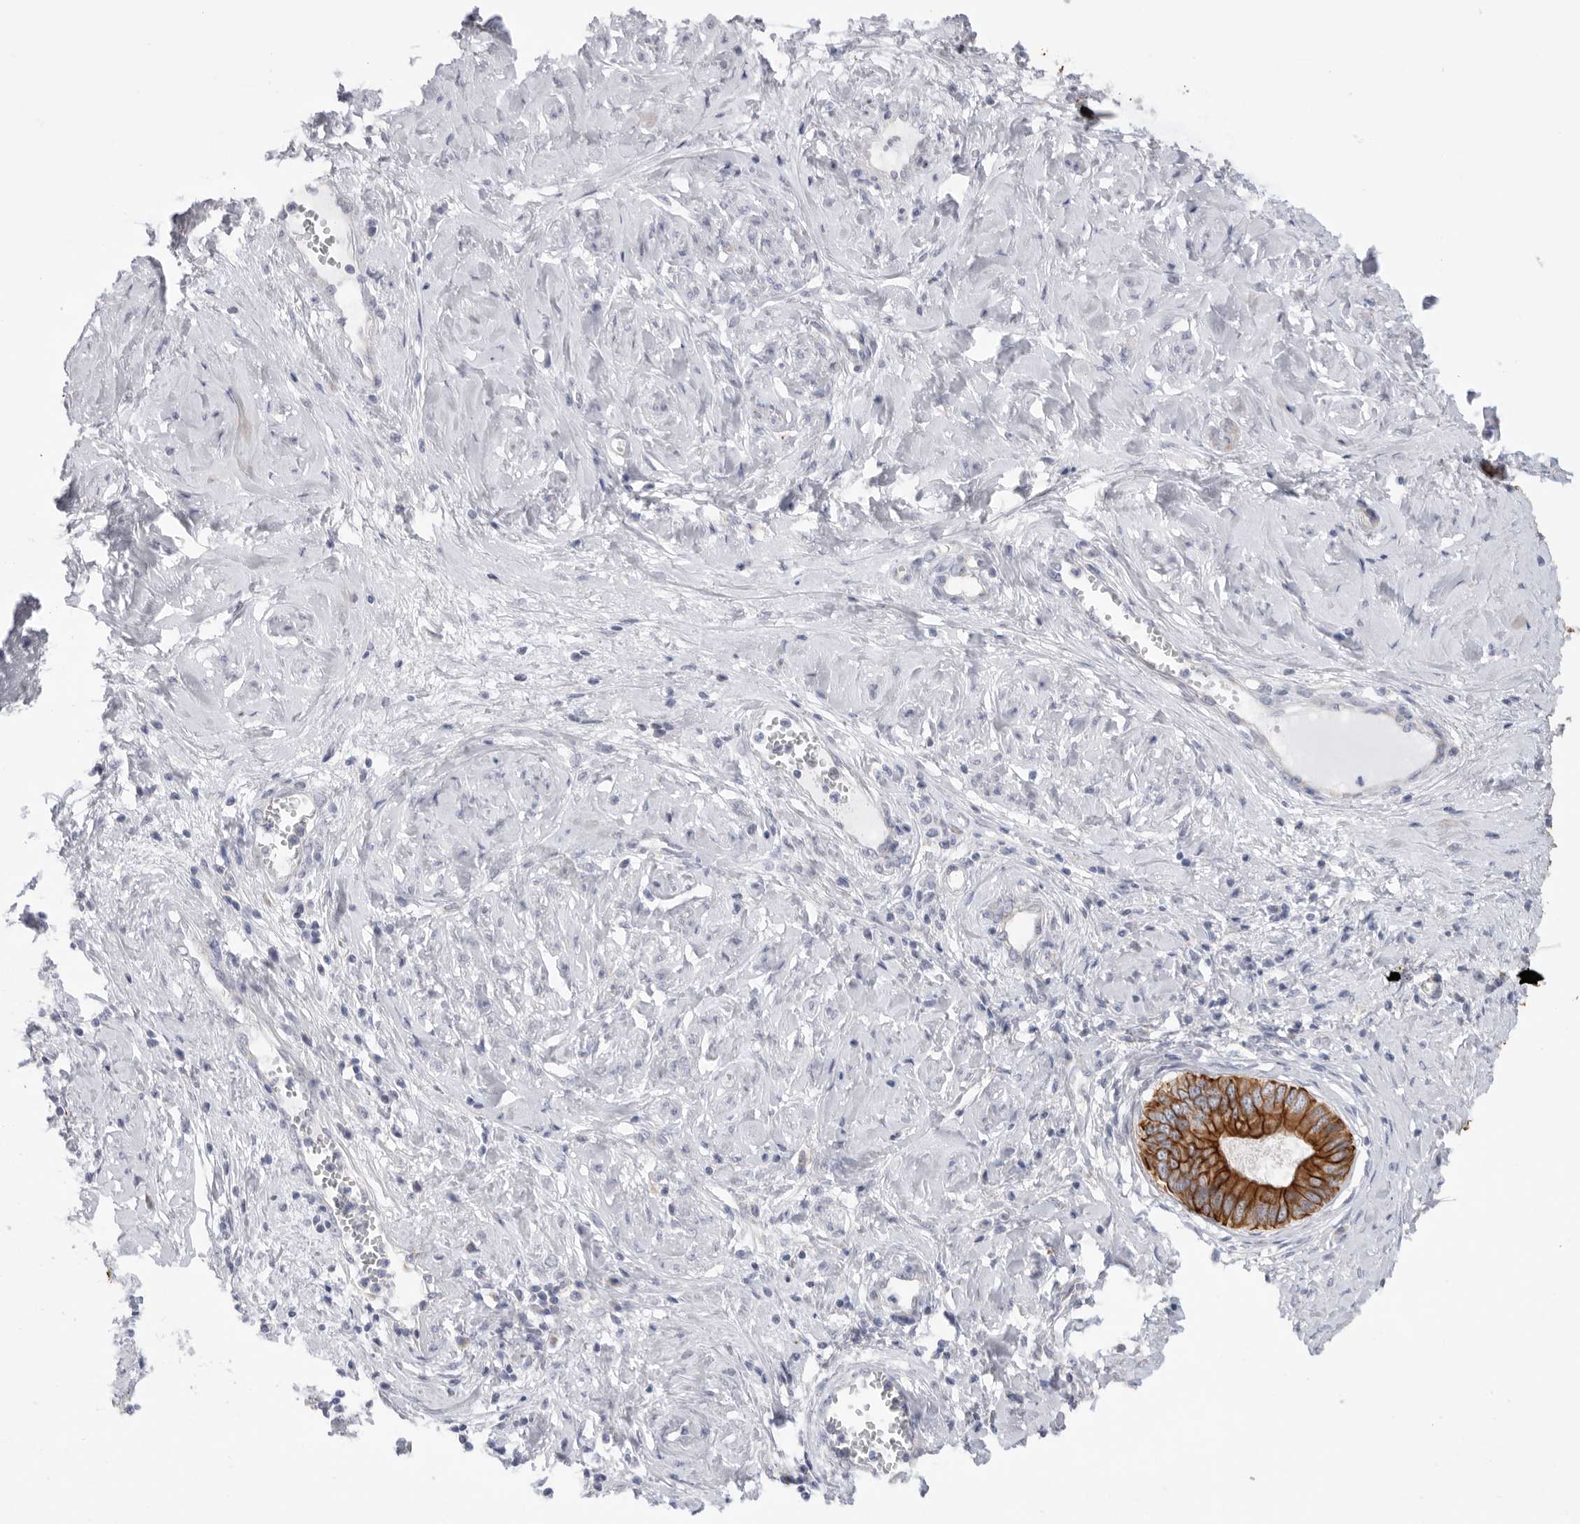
{"staining": {"intensity": "strong", "quantity": ">75%", "location": "cytoplasmic/membranous"}, "tissue": "cervical cancer", "cell_type": "Tumor cells", "image_type": "cancer", "snomed": [{"axis": "morphology", "description": "Adenocarcinoma, NOS"}, {"axis": "topography", "description": "Cervix"}], "caption": "Strong cytoplasmic/membranous positivity is identified in about >75% of tumor cells in adenocarcinoma (cervical).", "gene": "MTFR1L", "patient": {"sex": "female", "age": 44}}